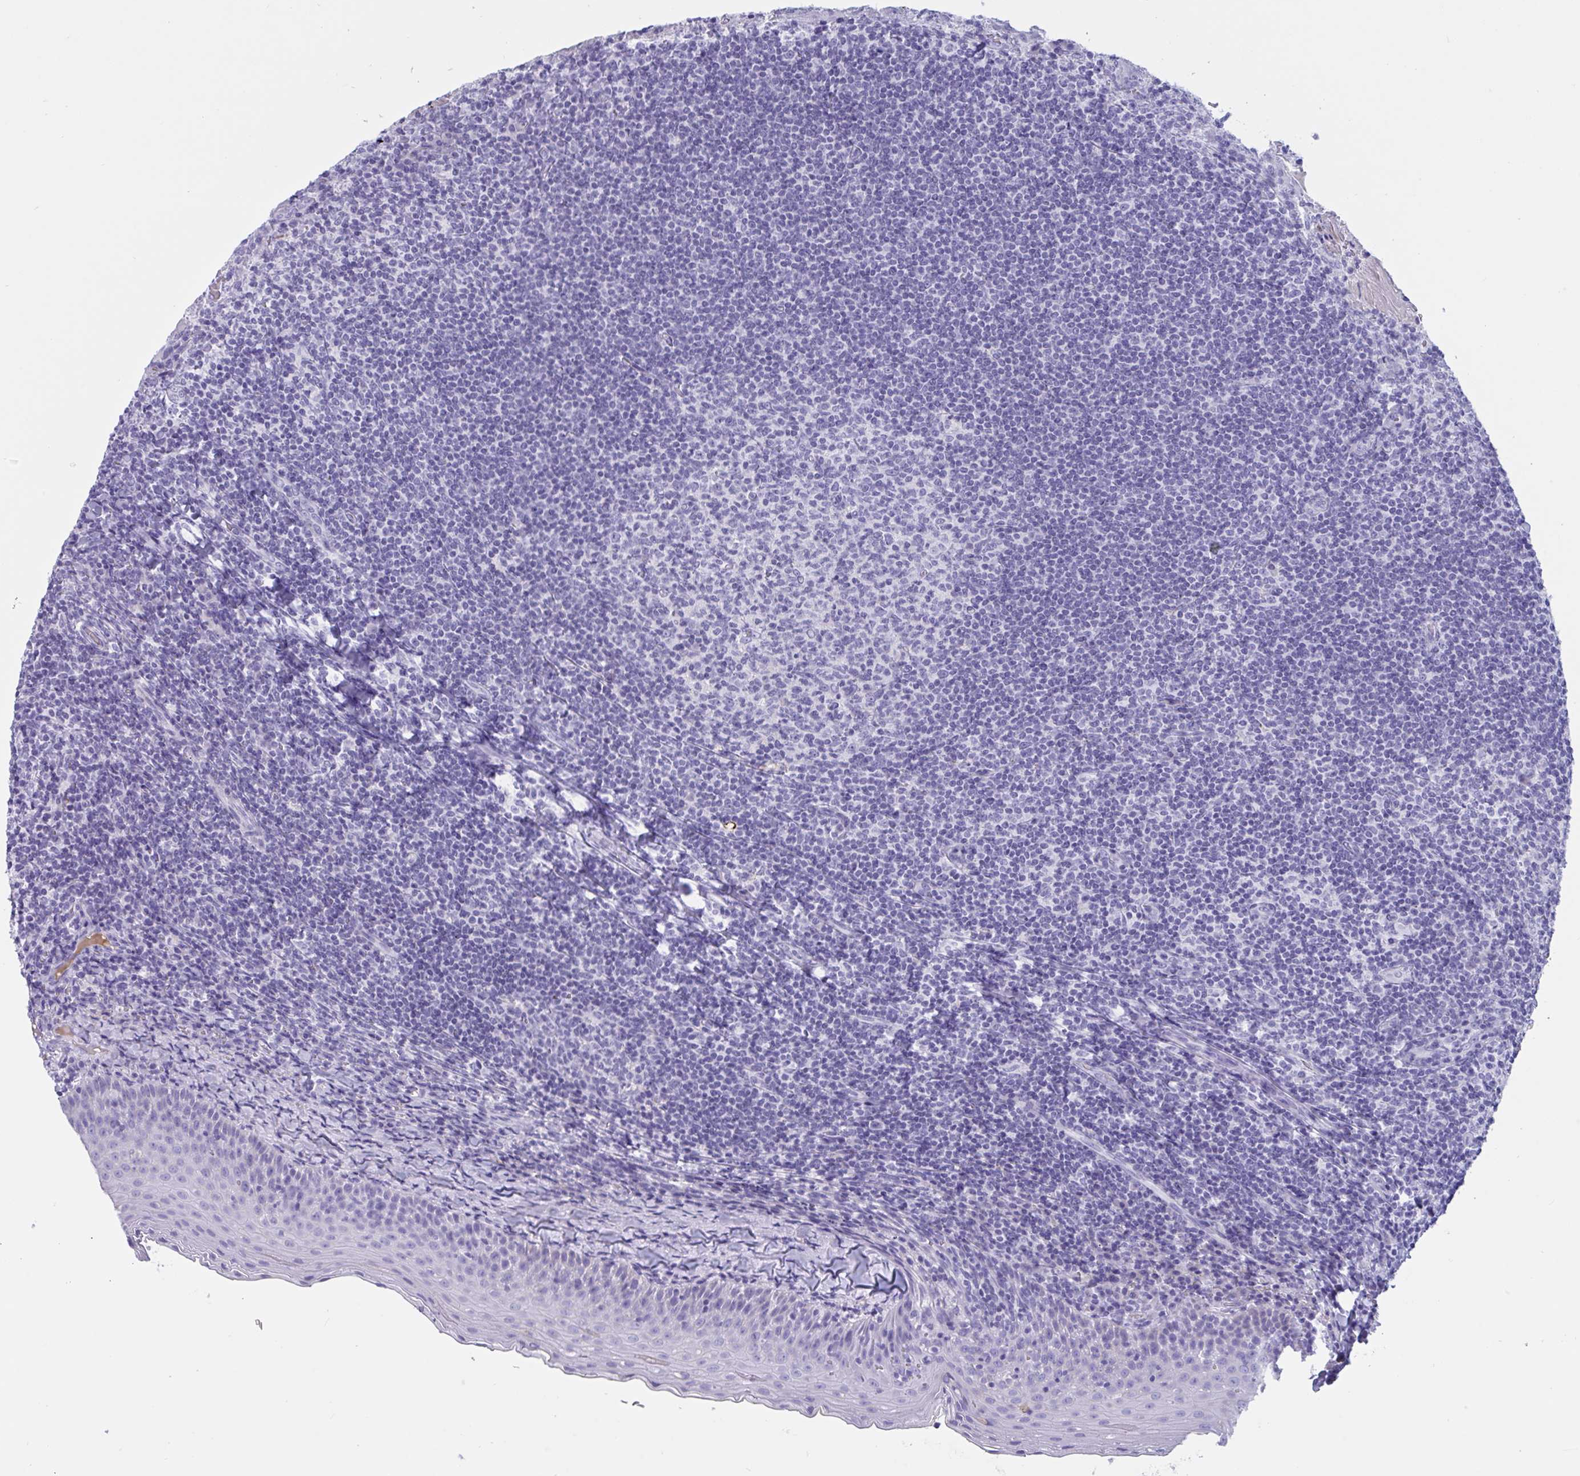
{"staining": {"intensity": "negative", "quantity": "none", "location": "none"}, "tissue": "tonsil", "cell_type": "Germinal center cells", "image_type": "normal", "snomed": [{"axis": "morphology", "description": "Normal tissue, NOS"}, {"axis": "topography", "description": "Tonsil"}], "caption": "There is no significant positivity in germinal center cells of tonsil.", "gene": "OXLD1", "patient": {"sex": "female", "age": 10}}